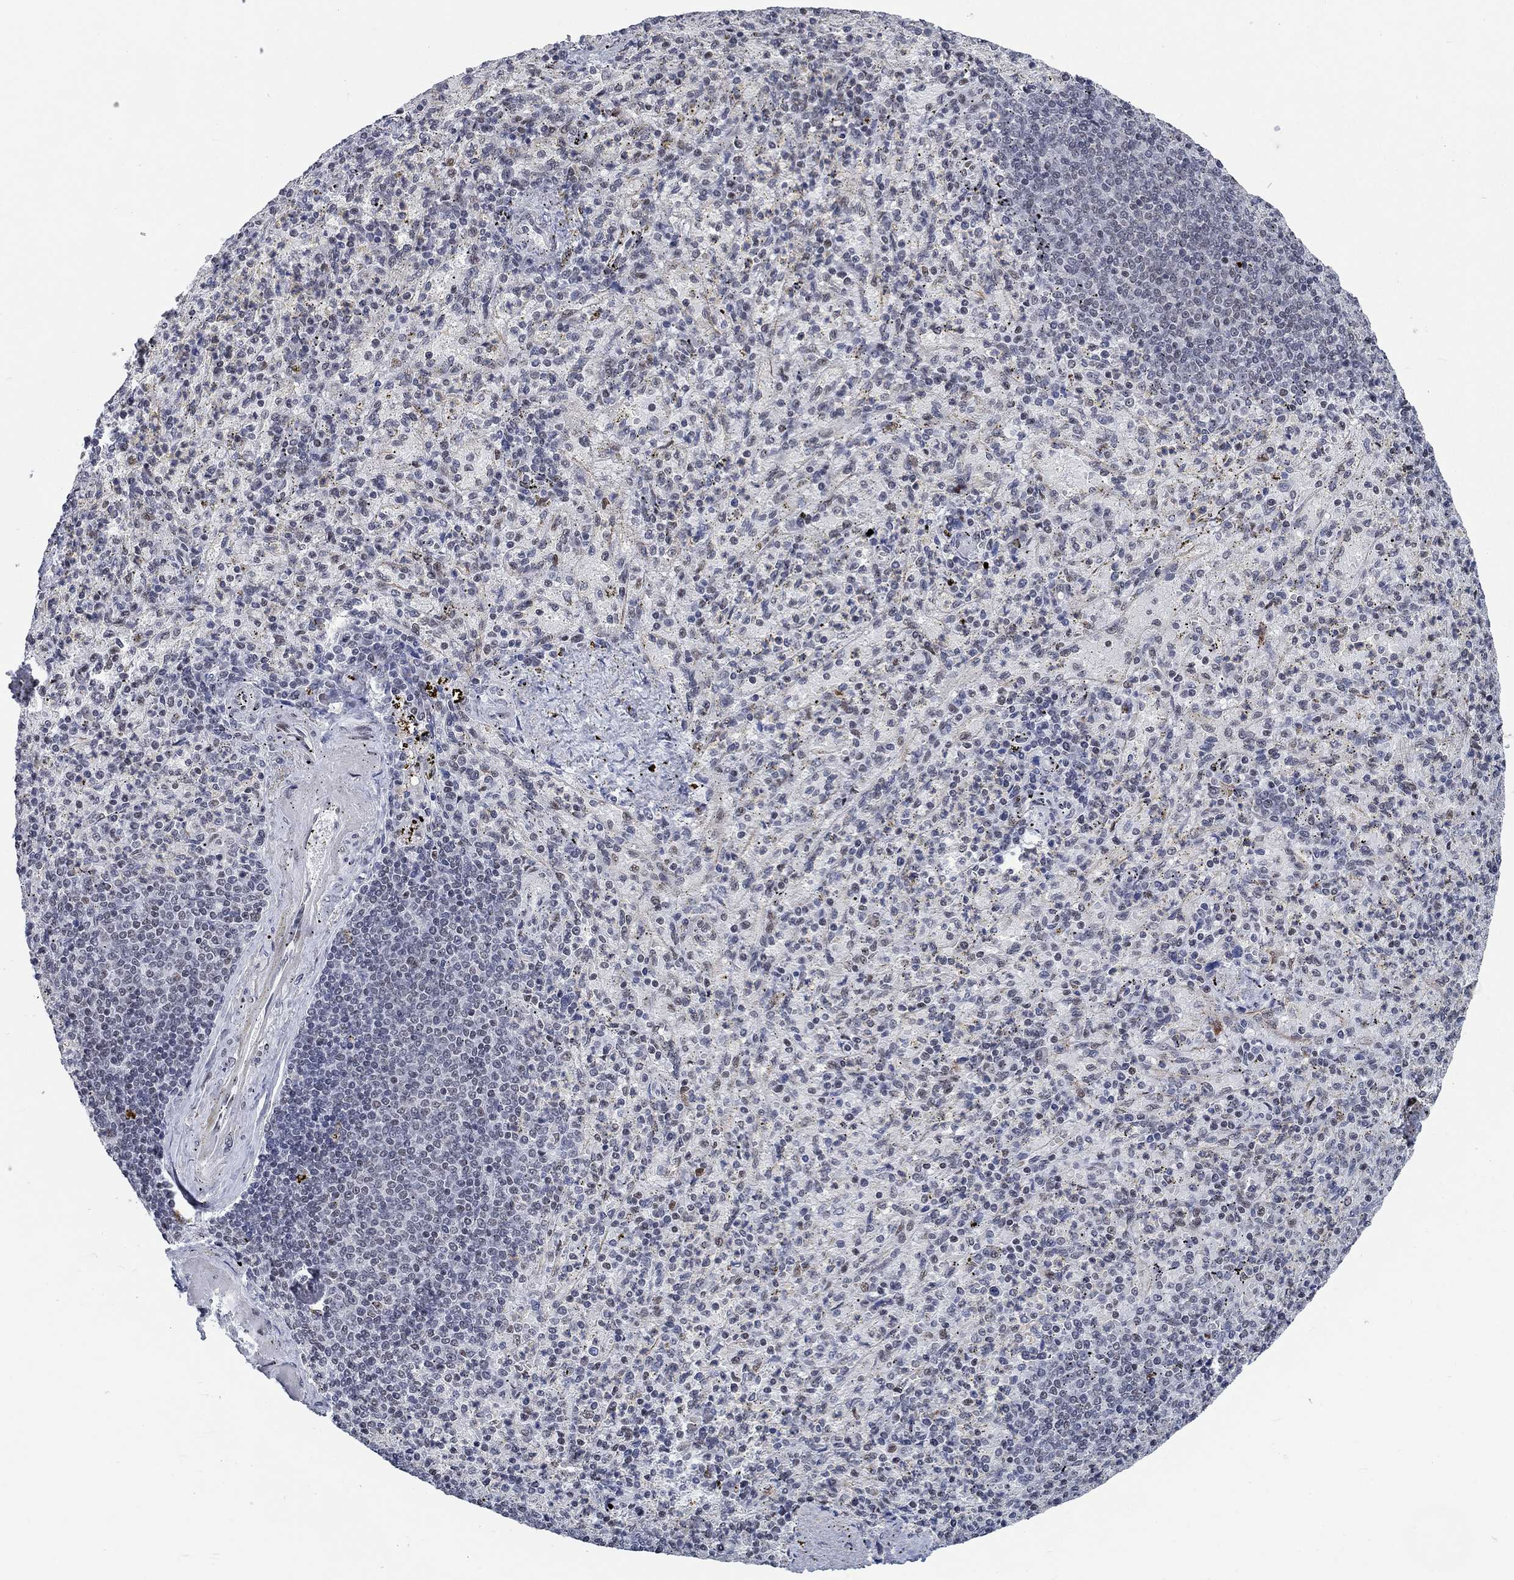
{"staining": {"intensity": "negative", "quantity": "none", "location": "none"}, "tissue": "spleen", "cell_type": "Cells in red pulp", "image_type": "normal", "snomed": [{"axis": "morphology", "description": "Normal tissue, NOS"}, {"axis": "topography", "description": "Spleen"}], "caption": "DAB (3,3'-diaminobenzidine) immunohistochemical staining of unremarkable spleen reveals no significant expression in cells in red pulp.", "gene": "HCFC1", "patient": {"sex": "female", "age": 74}}